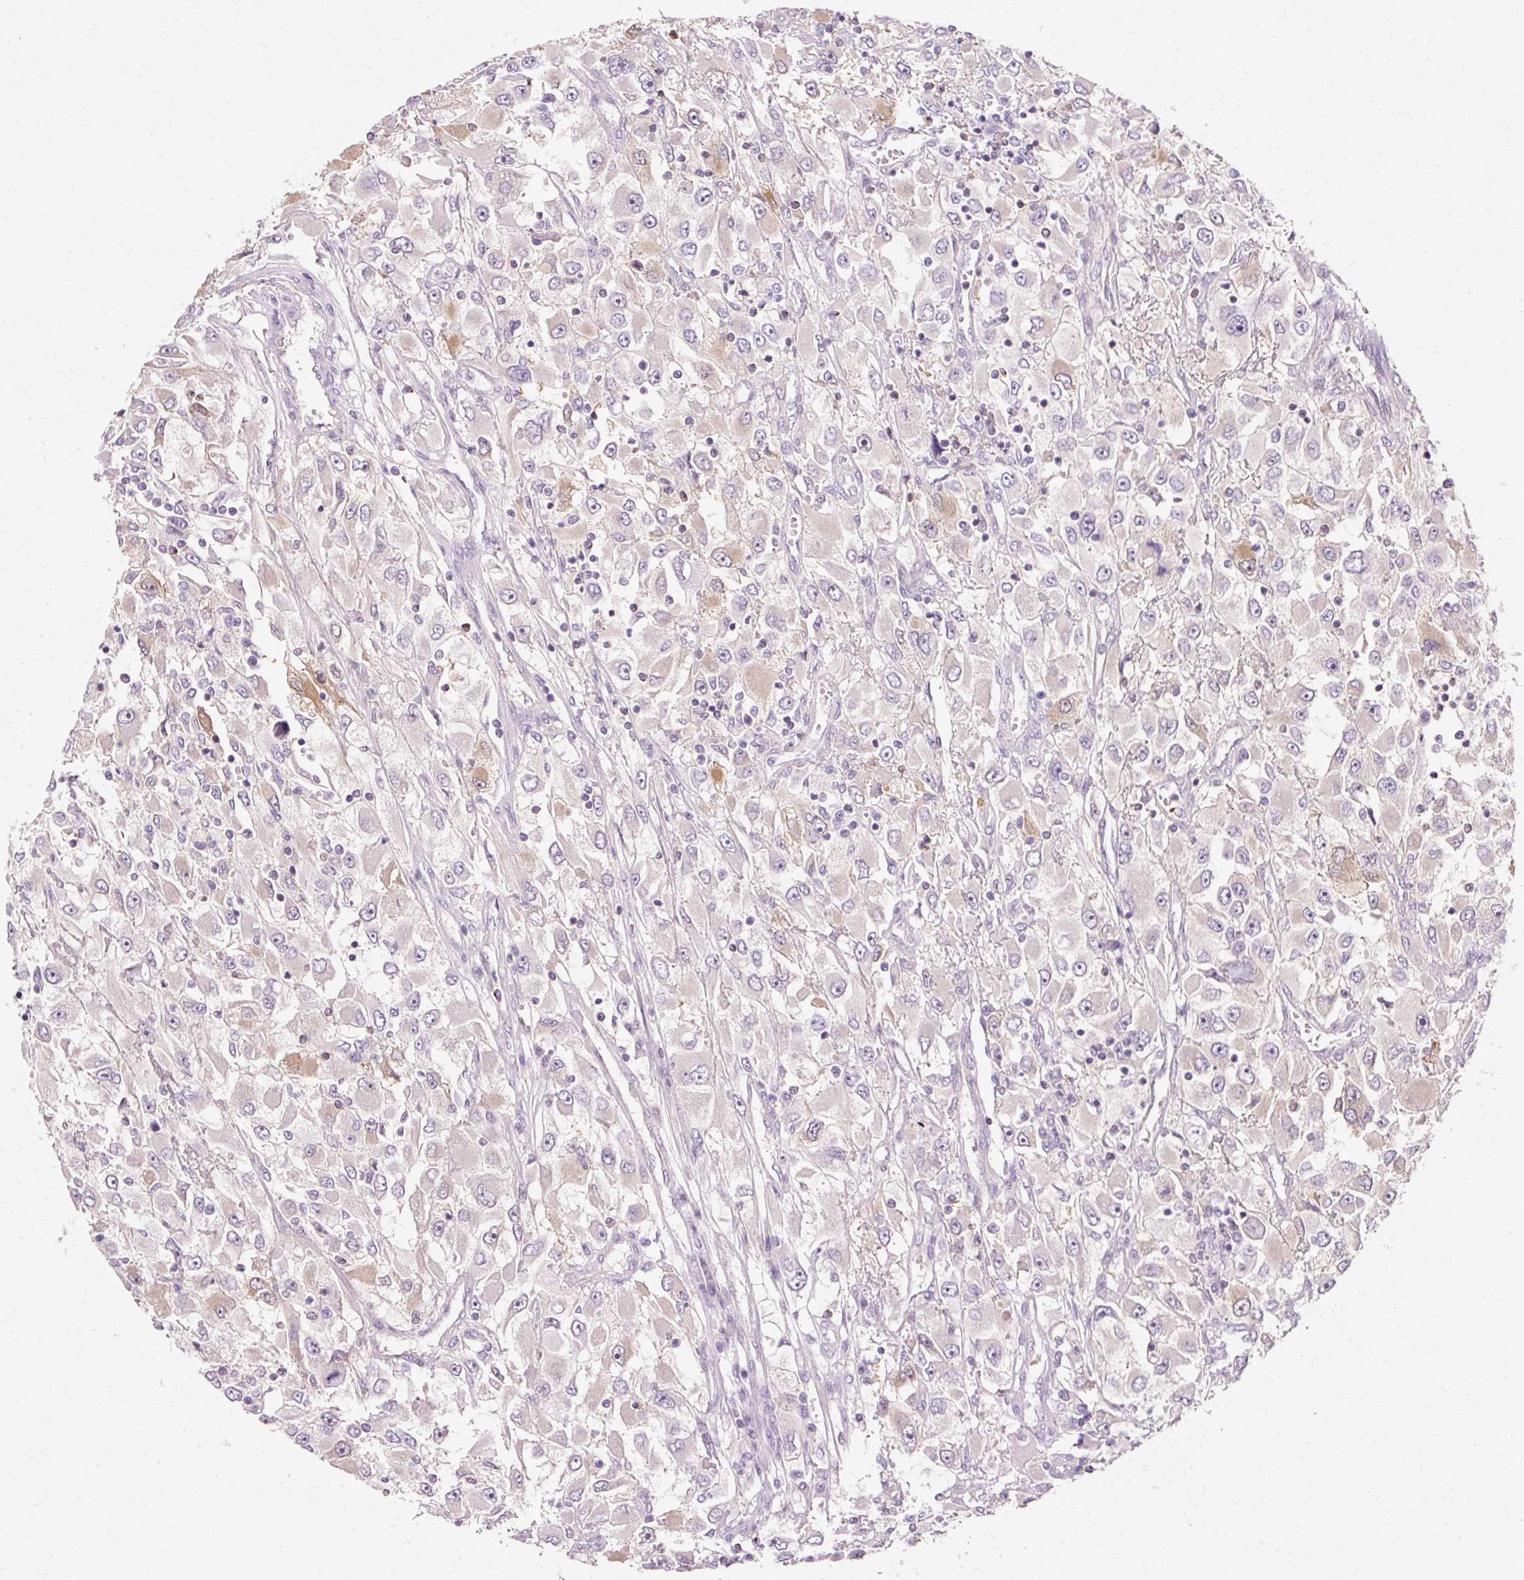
{"staining": {"intensity": "weak", "quantity": "<25%", "location": "cytoplasmic/membranous"}, "tissue": "renal cancer", "cell_type": "Tumor cells", "image_type": "cancer", "snomed": [{"axis": "morphology", "description": "Adenocarcinoma, NOS"}, {"axis": "topography", "description": "Kidney"}], "caption": "Renal adenocarcinoma was stained to show a protein in brown. There is no significant staining in tumor cells. (DAB immunohistochemistry (IHC) visualized using brightfield microscopy, high magnification).", "gene": "VN1R2", "patient": {"sex": "female", "age": 52}}